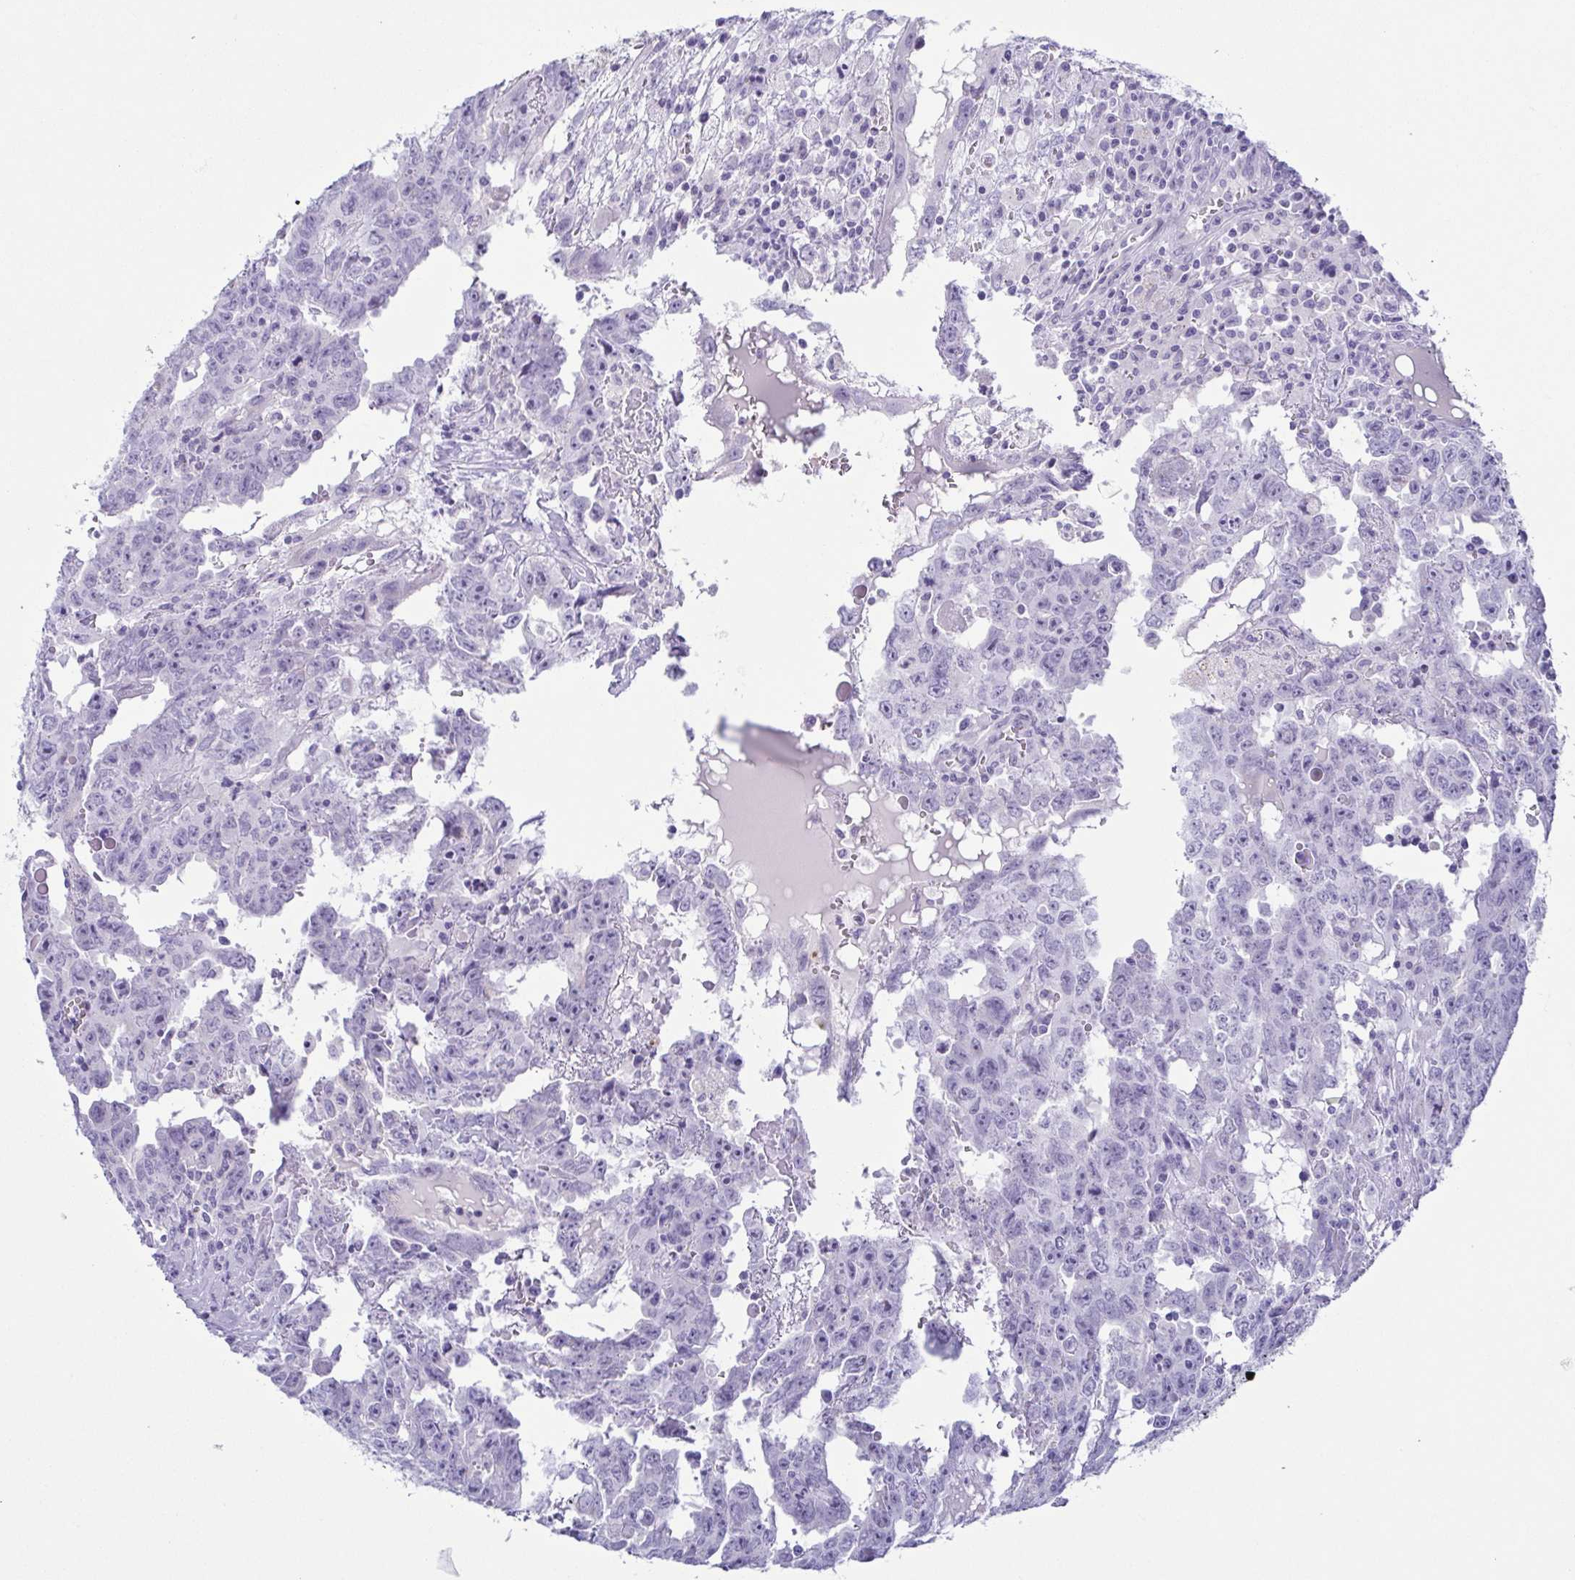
{"staining": {"intensity": "negative", "quantity": "none", "location": "none"}, "tissue": "testis cancer", "cell_type": "Tumor cells", "image_type": "cancer", "snomed": [{"axis": "morphology", "description": "Carcinoma, Embryonal, NOS"}, {"axis": "topography", "description": "Testis"}], "caption": "Protein analysis of embryonal carcinoma (testis) demonstrates no significant positivity in tumor cells. (DAB IHC, high magnification).", "gene": "AZU1", "patient": {"sex": "male", "age": 22}}